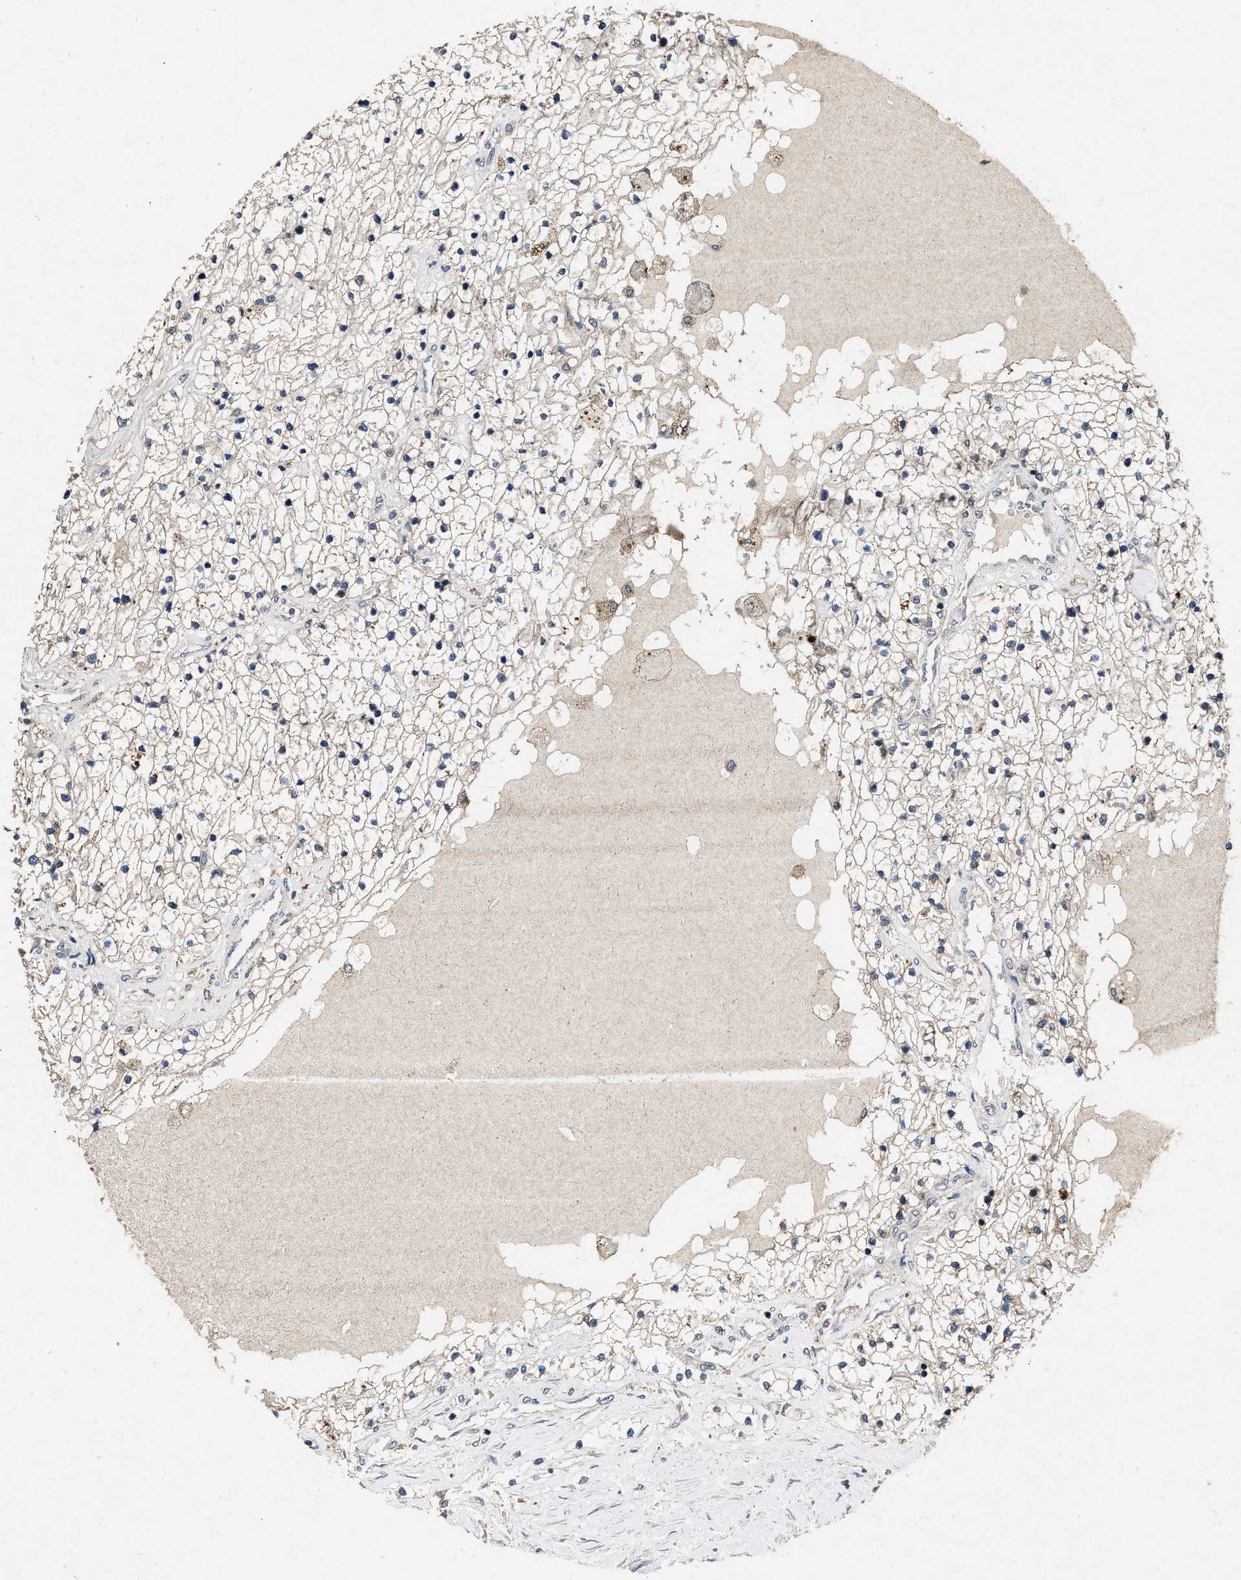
{"staining": {"intensity": "weak", "quantity": "<25%", "location": "cytoplasmic/membranous"}, "tissue": "renal cancer", "cell_type": "Tumor cells", "image_type": "cancer", "snomed": [{"axis": "morphology", "description": "Adenocarcinoma, NOS"}, {"axis": "topography", "description": "Kidney"}], "caption": "This is an IHC image of renal cancer (adenocarcinoma). There is no positivity in tumor cells.", "gene": "PDAP1", "patient": {"sex": "male", "age": 68}}